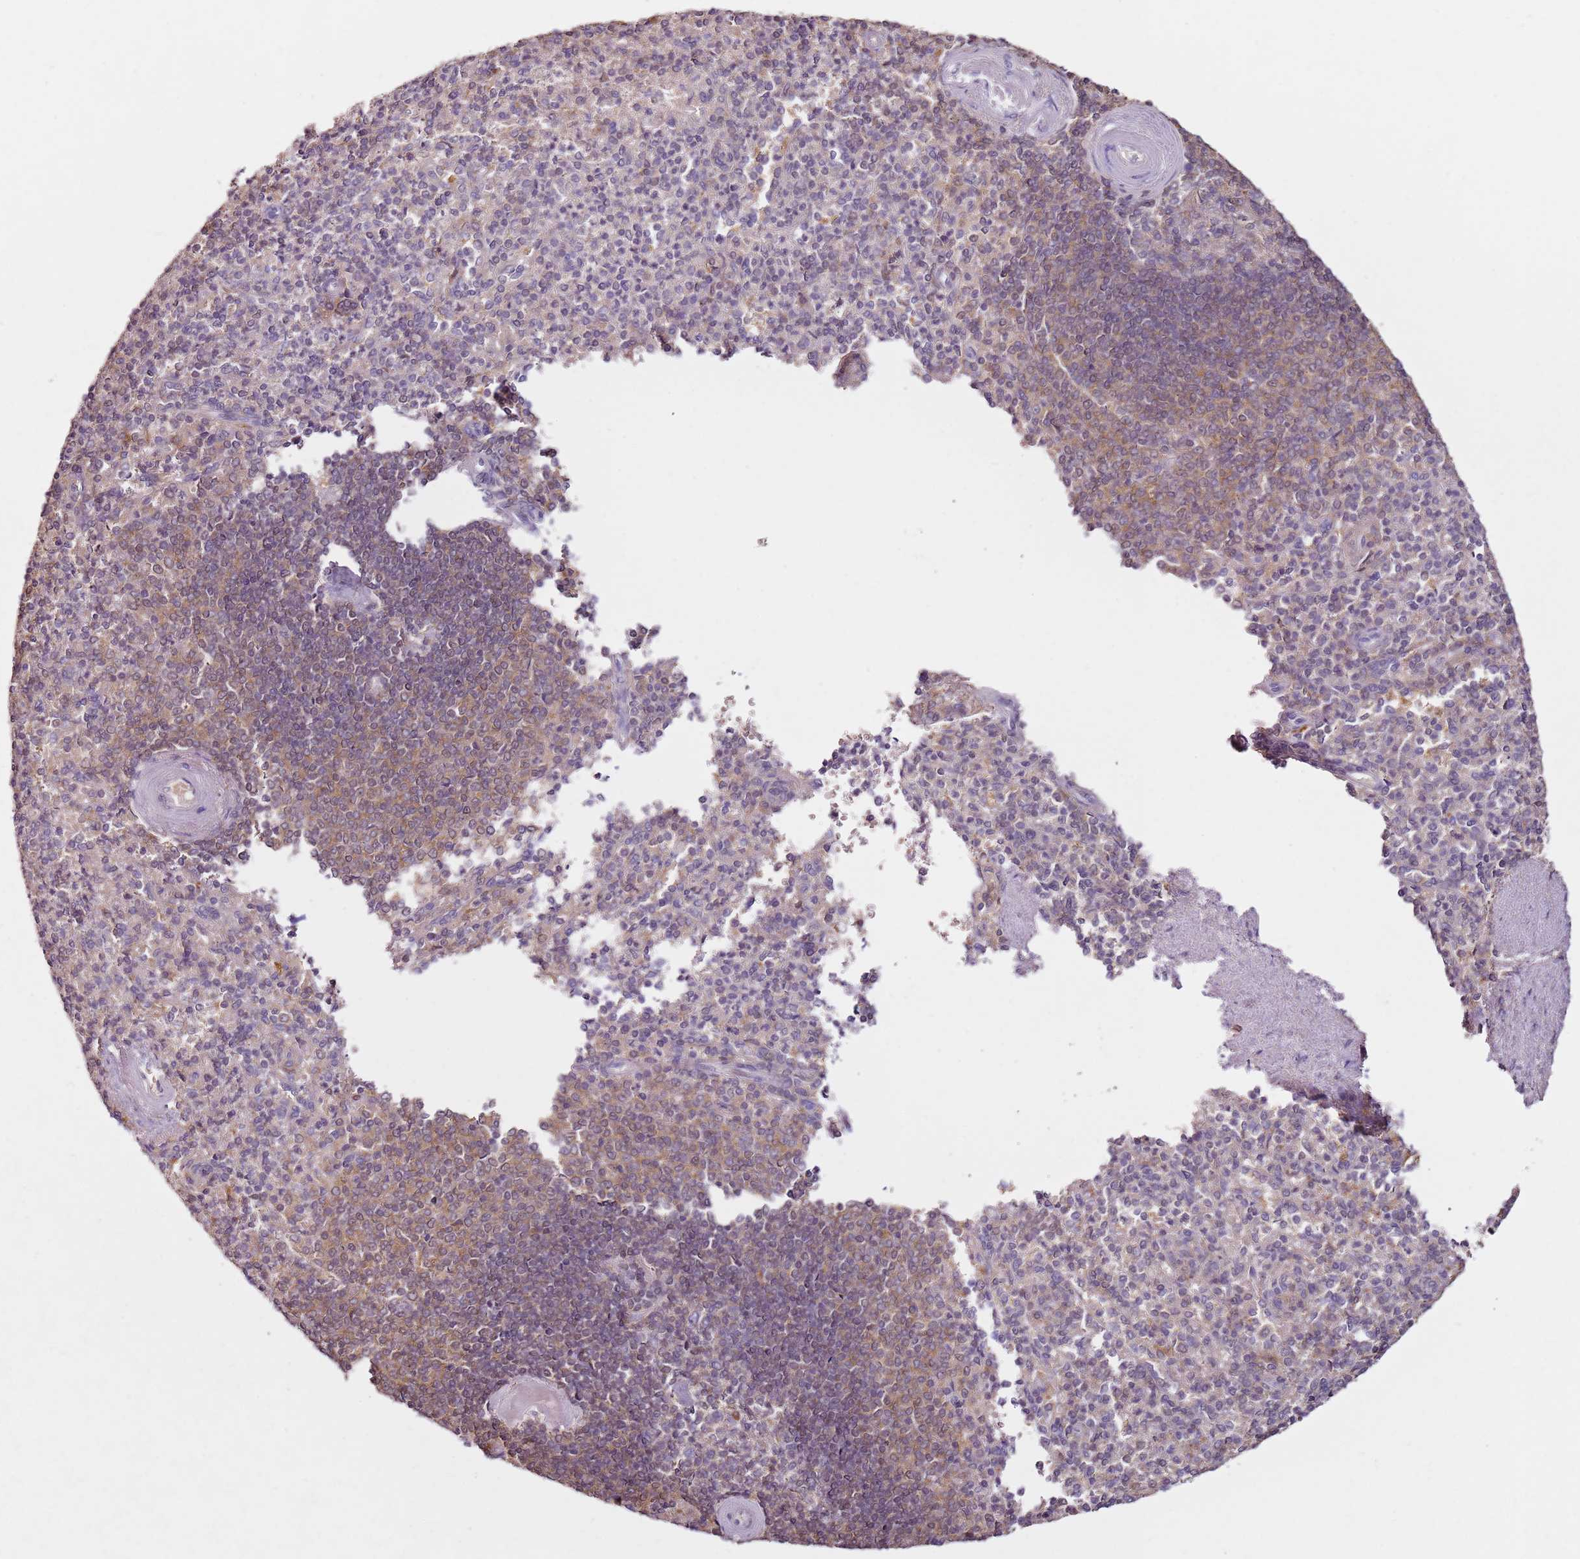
{"staining": {"intensity": "negative", "quantity": "none", "location": "none"}, "tissue": "spleen", "cell_type": "Cells in red pulp", "image_type": "normal", "snomed": [{"axis": "morphology", "description": "Normal tissue, NOS"}, {"axis": "topography", "description": "Spleen"}], "caption": "Image shows no protein expression in cells in red pulp of unremarkable spleen. (DAB (3,3'-diaminobenzidine) immunohistochemistry with hematoxylin counter stain).", "gene": "MDH1", "patient": {"sex": "male", "age": 82}}